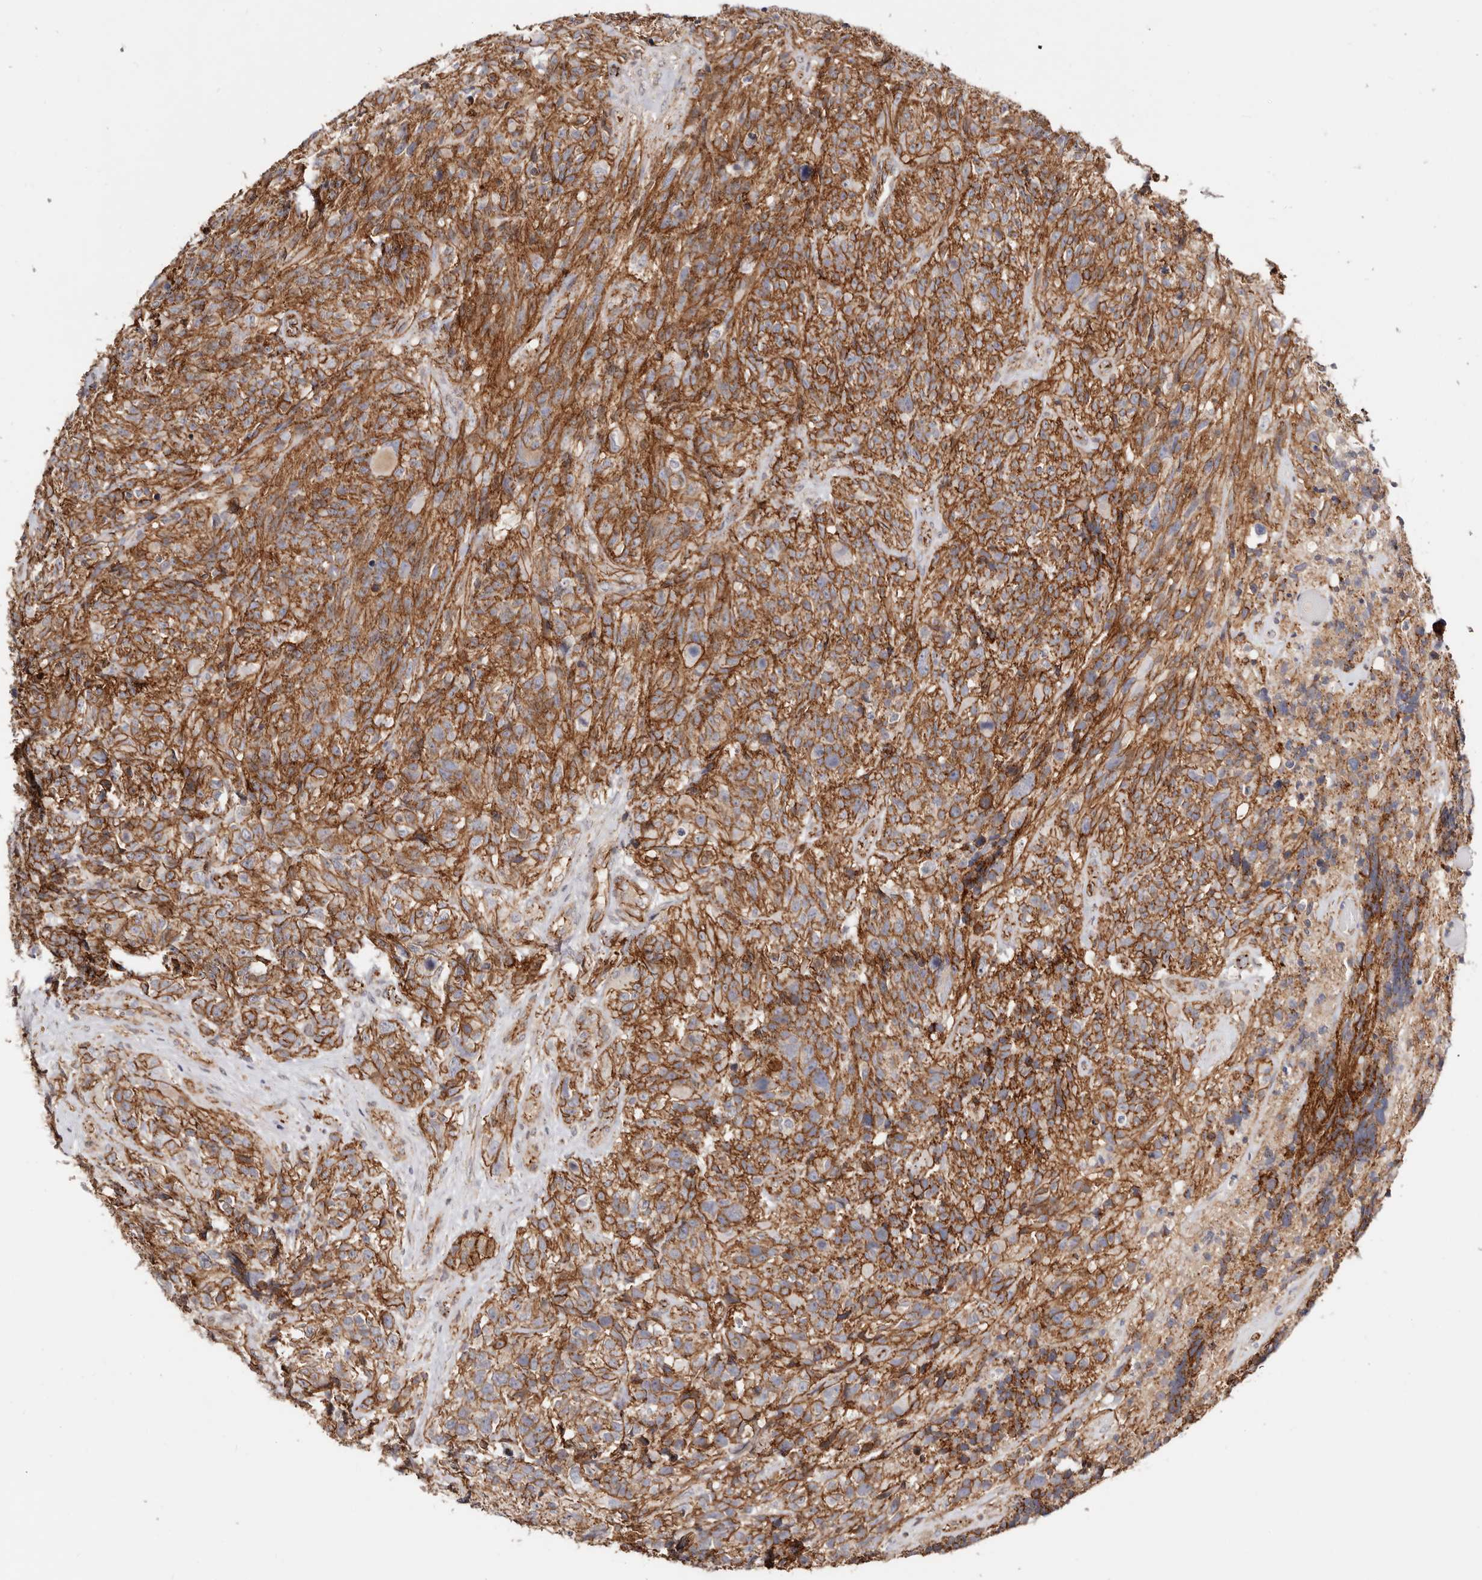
{"staining": {"intensity": "moderate", "quantity": ">75%", "location": "cytoplasmic/membranous"}, "tissue": "glioma", "cell_type": "Tumor cells", "image_type": "cancer", "snomed": [{"axis": "morphology", "description": "Glioma, malignant, High grade"}, {"axis": "topography", "description": "Brain"}], "caption": "Human high-grade glioma (malignant) stained with a protein marker displays moderate staining in tumor cells.", "gene": "CTNNB1", "patient": {"sex": "male", "age": 69}}